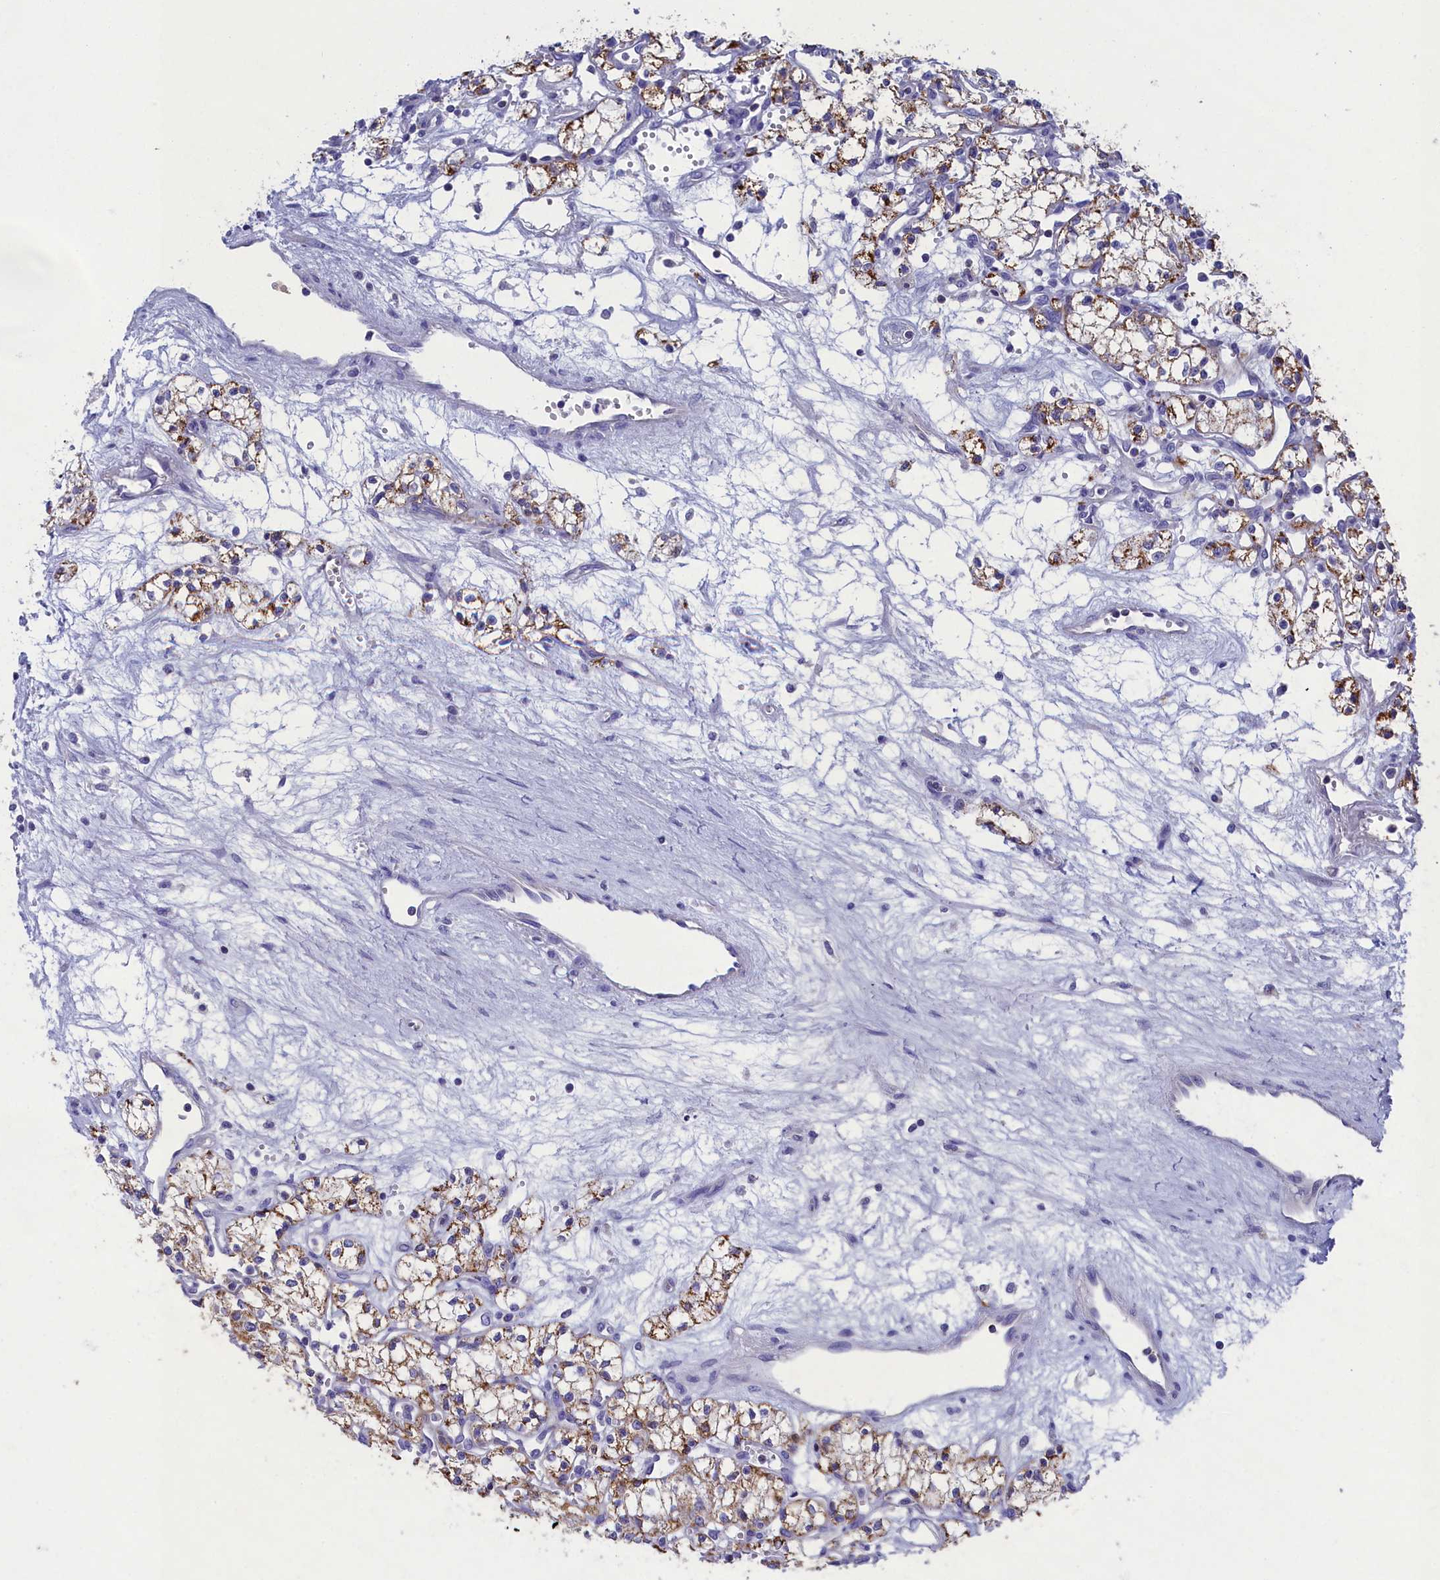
{"staining": {"intensity": "moderate", "quantity": "<25%", "location": "cytoplasmic/membranous"}, "tissue": "renal cancer", "cell_type": "Tumor cells", "image_type": "cancer", "snomed": [{"axis": "morphology", "description": "Adenocarcinoma, NOS"}, {"axis": "topography", "description": "Kidney"}], "caption": "A histopathology image of renal cancer stained for a protein exhibits moderate cytoplasmic/membranous brown staining in tumor cells. (brown staining indicates protein expression, while blue staining denotes nuclei).", "gene": "PRDM12", "patient": {"sex": "male", "age": 59}}